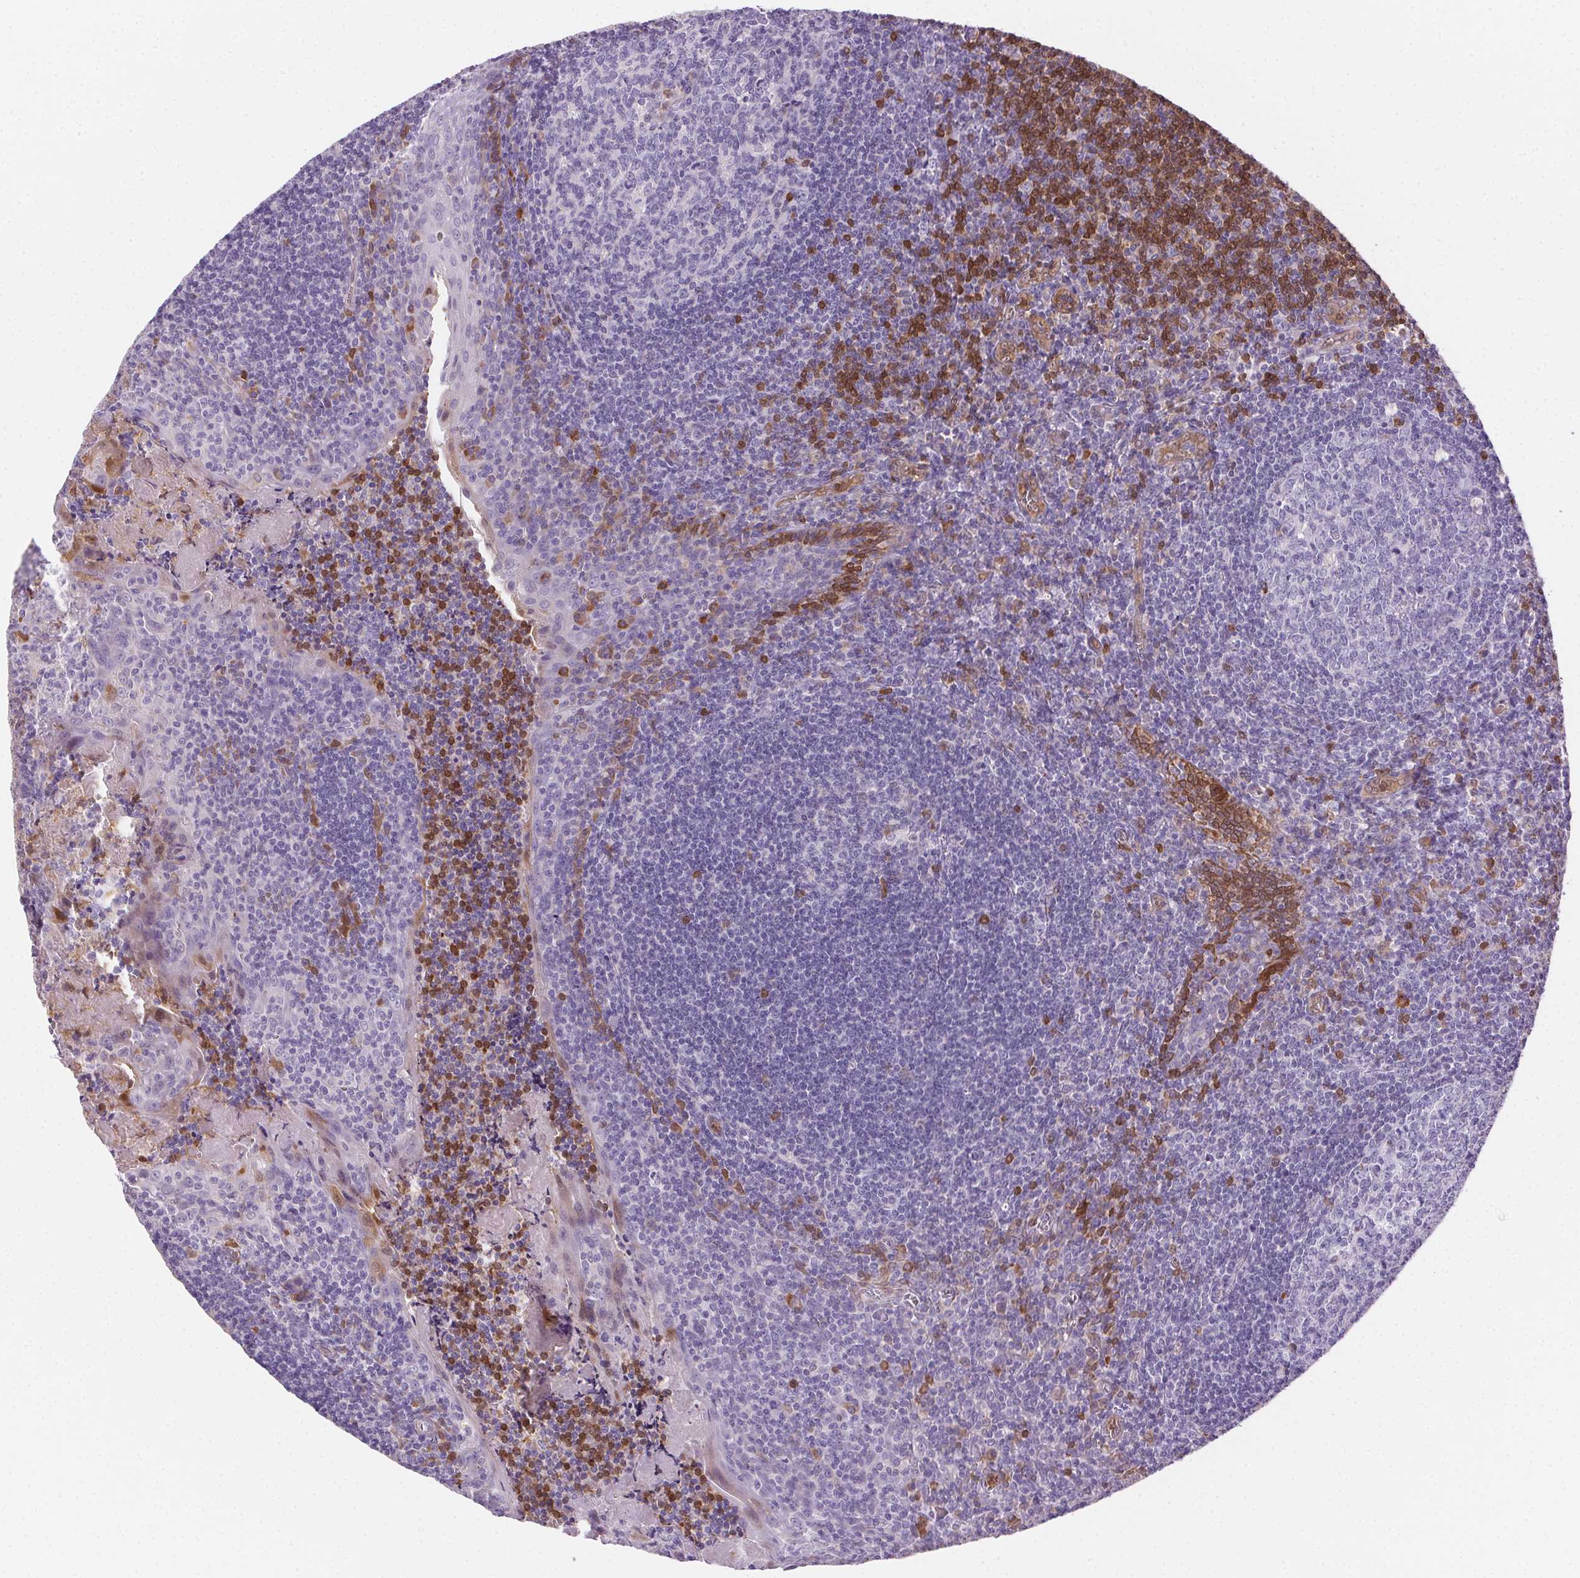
{"staining": {"intensity": "negative", "quantity": "none", "location": "none"}, "tissue": "tonsil", "cell_type": "Germinal center cells", "image_type": "normal", "snomed": [{"axis": "morphology", "description": "Normal tissue, NOS"}, {"axis": "morphology", "description": "Inflammation, NOS"}, {"axis": "topography", "description": "Tonsil"}], "caption": "Immunohistochemistry histopathology image of normal tonsil: tonsil stained with DAB (3,3'-diaminobenzidine) displays no significant protein staining in germinal center cells.", "gene": "TMEM45A", "patient": {"sex": "female", "age": 31}}